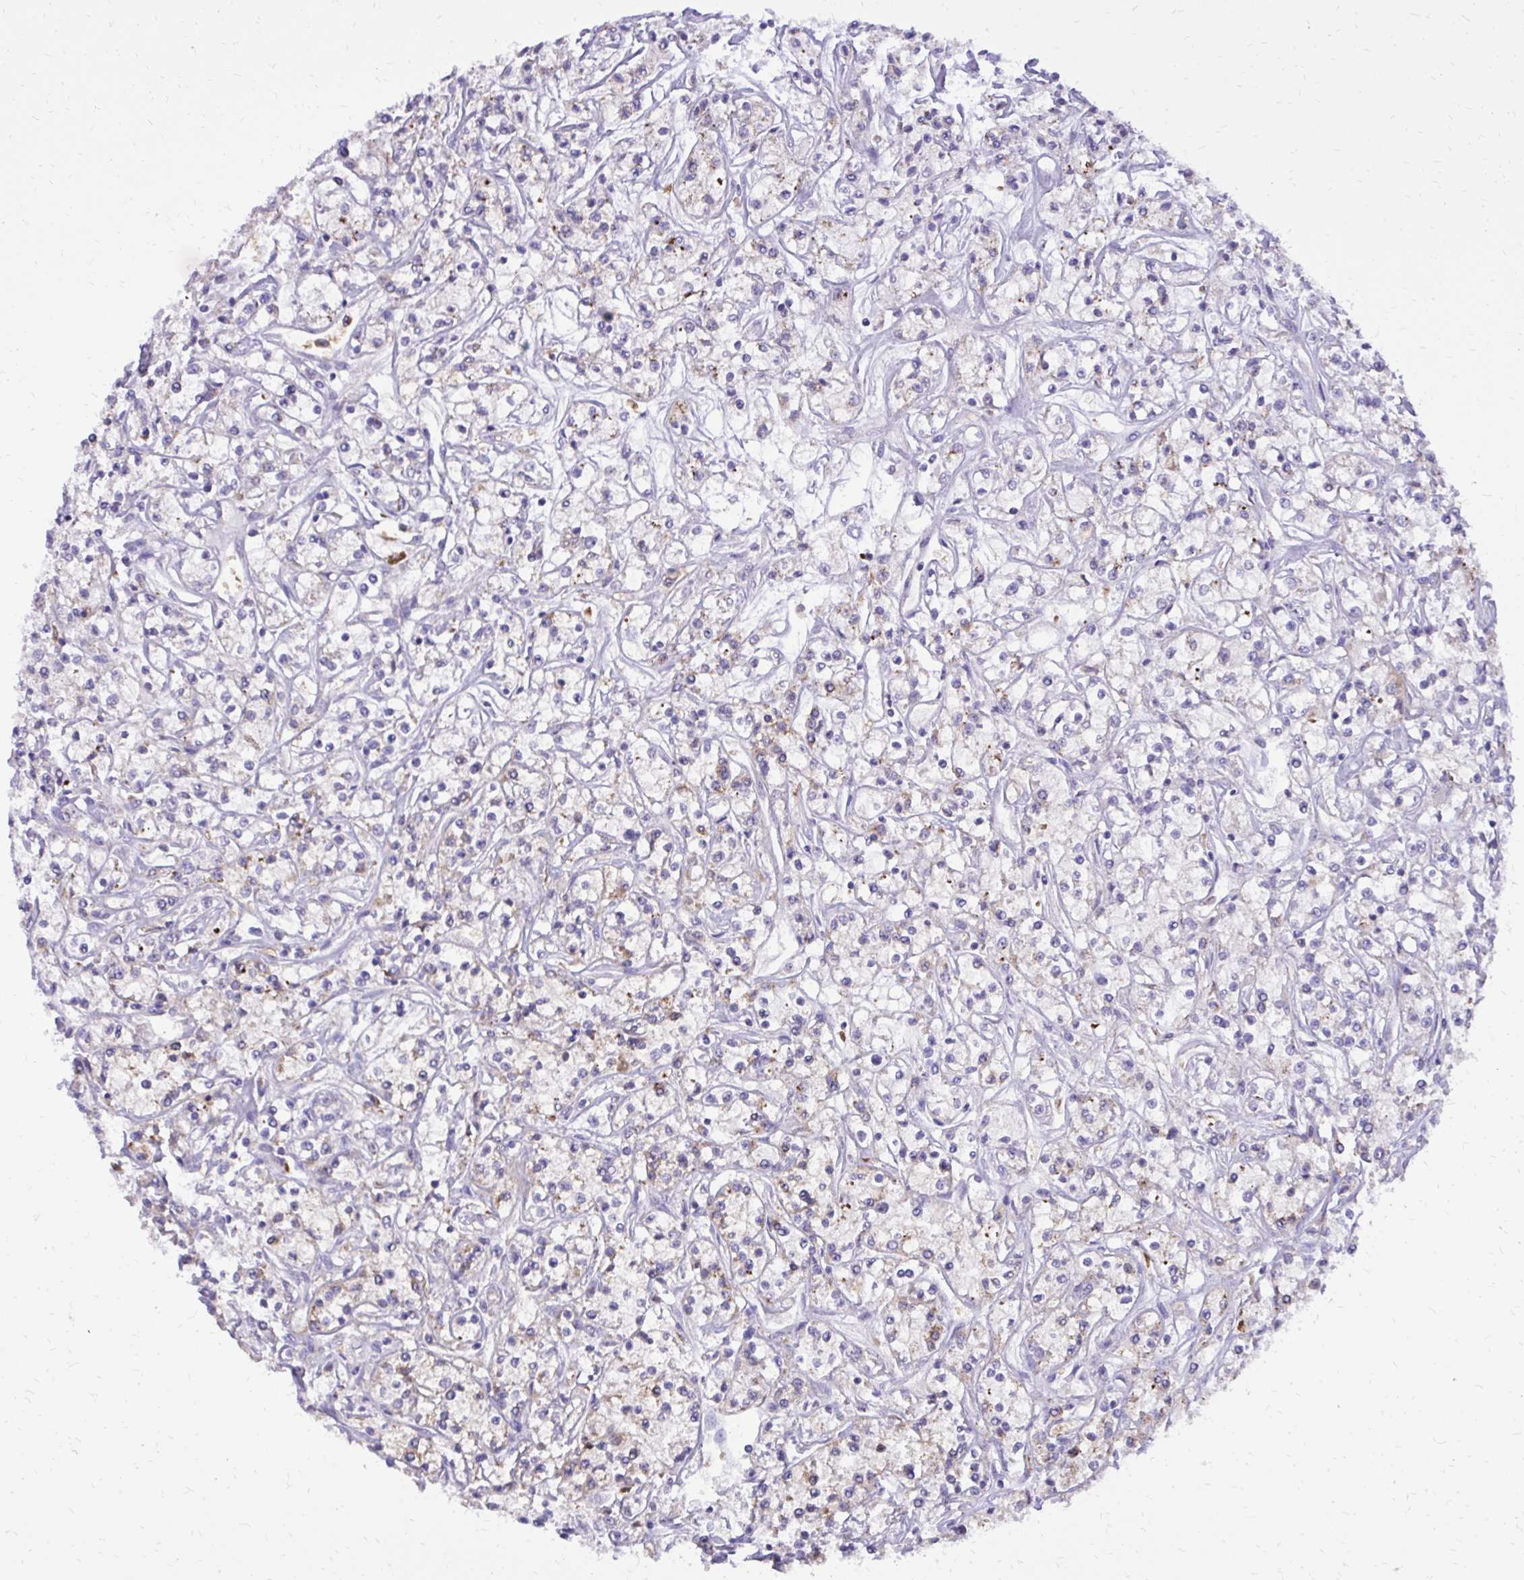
{"staining": {"intensity": "negative", "quantity": "none", "location": "none"}, "tissue": "renal cancer", "cell_type": "Tumor cells", "image_type": "cancer", "snomed": [{"axis": "morphology", "description": "Adenocarcinoma, NOS"}, {"axis": "topography", "description": "Kidney"}], "caption": "The micrograph shows no significant staining in tumor cells of renal cancer.", "gene": "CAT", "patient": {"sex": "female", "age": 59}}